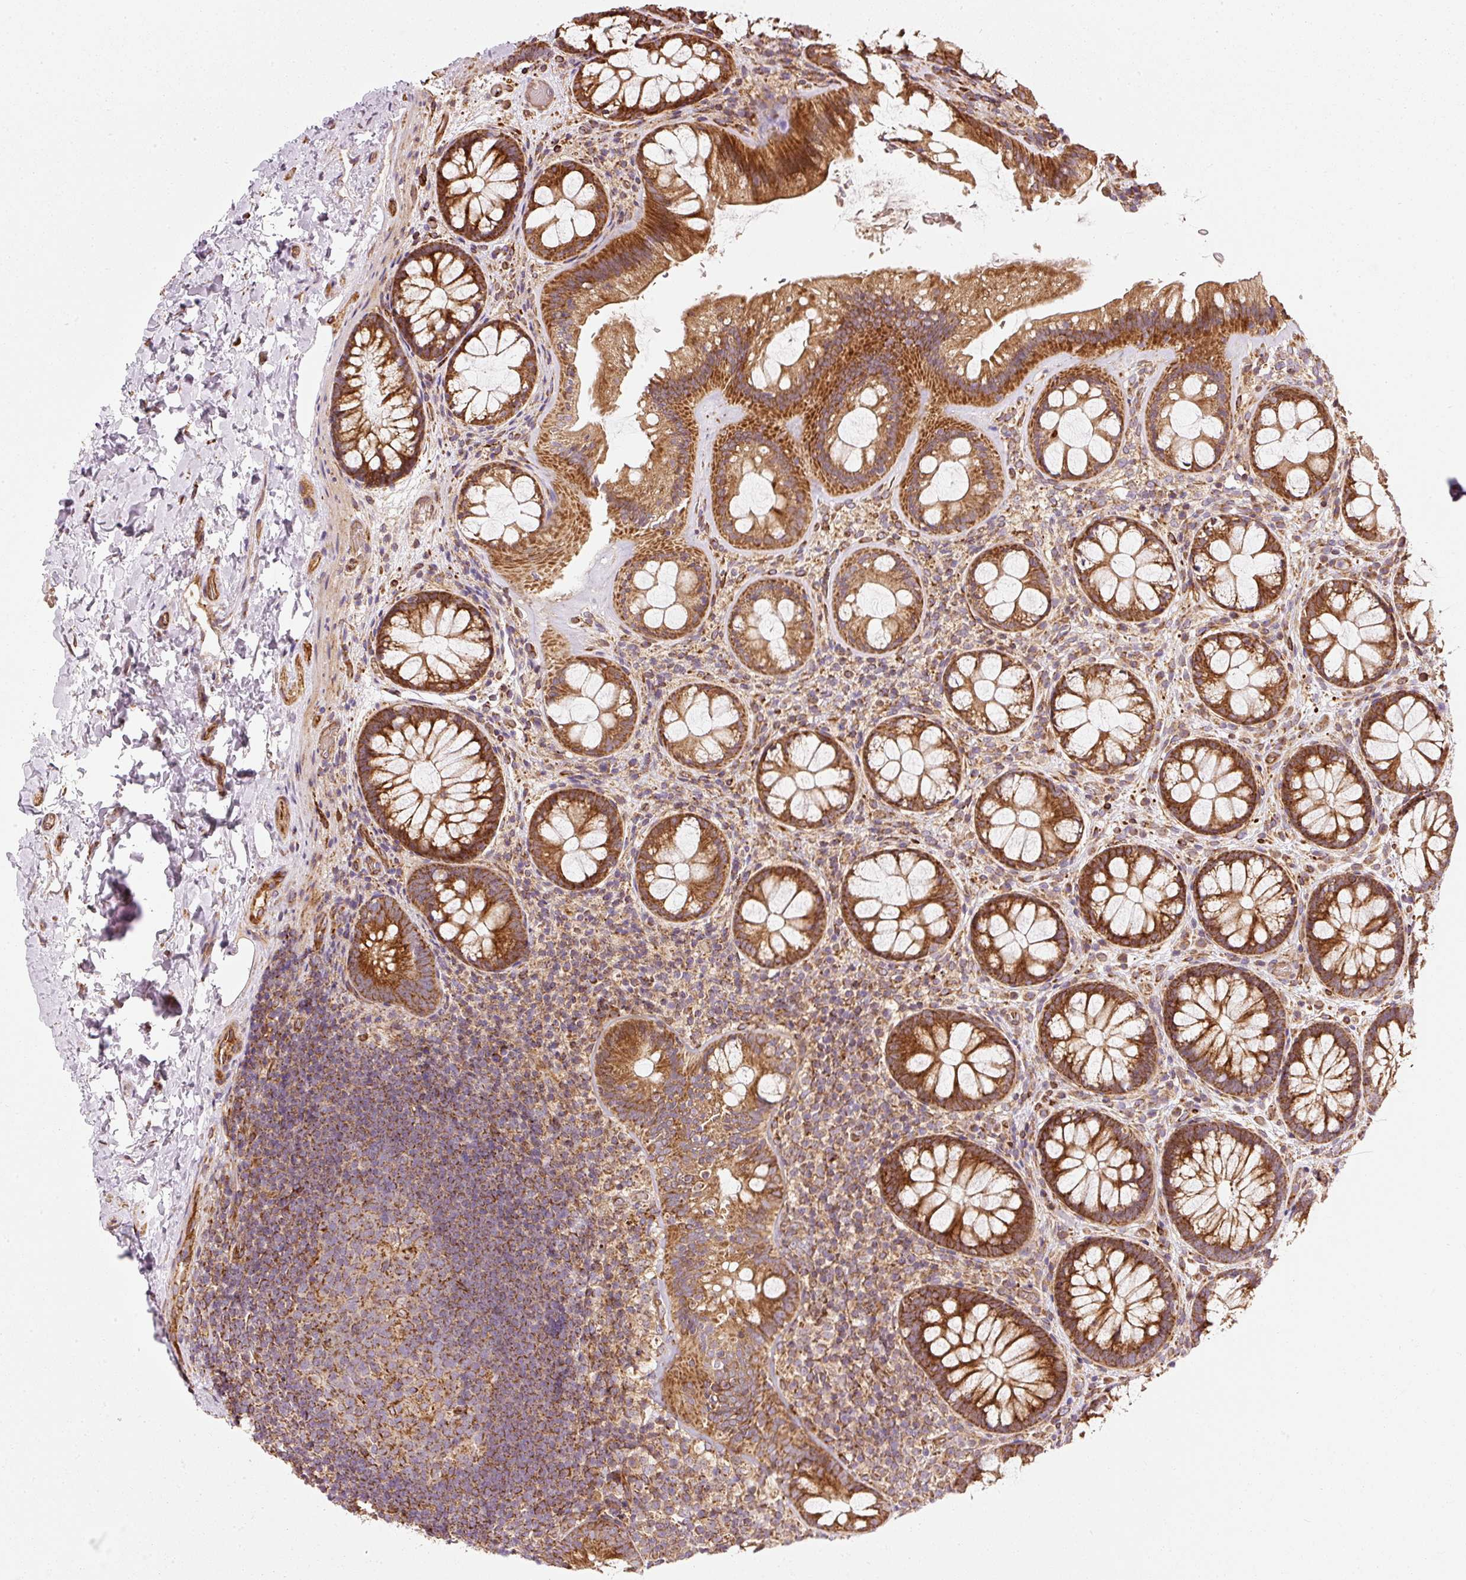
{"staining": {"intensity": "strong", "quantity": ">75%", "location": "cytoplasmic/membranous"}, "tissue": "colon", "cell_type": "Endothelial cells", "image_type": "normal", "snomed": [{"axis": "morphology", "description": "Normal tissue, NOS"}, {"axis": "topography", "description": "Colon"}], "caption": "Endothelial cells reveal high levels of strong cytoplasmic/membranous expression in about >75% of cells in unremarkable colon. (Stains: DAB (3,3'-diaminobenzidine) in brown, nuclei in blue, Microscopy: brightfield microscopy at high magnification).", "gene": "ISCU", "patient": {"sex": "male", "age": 46}}